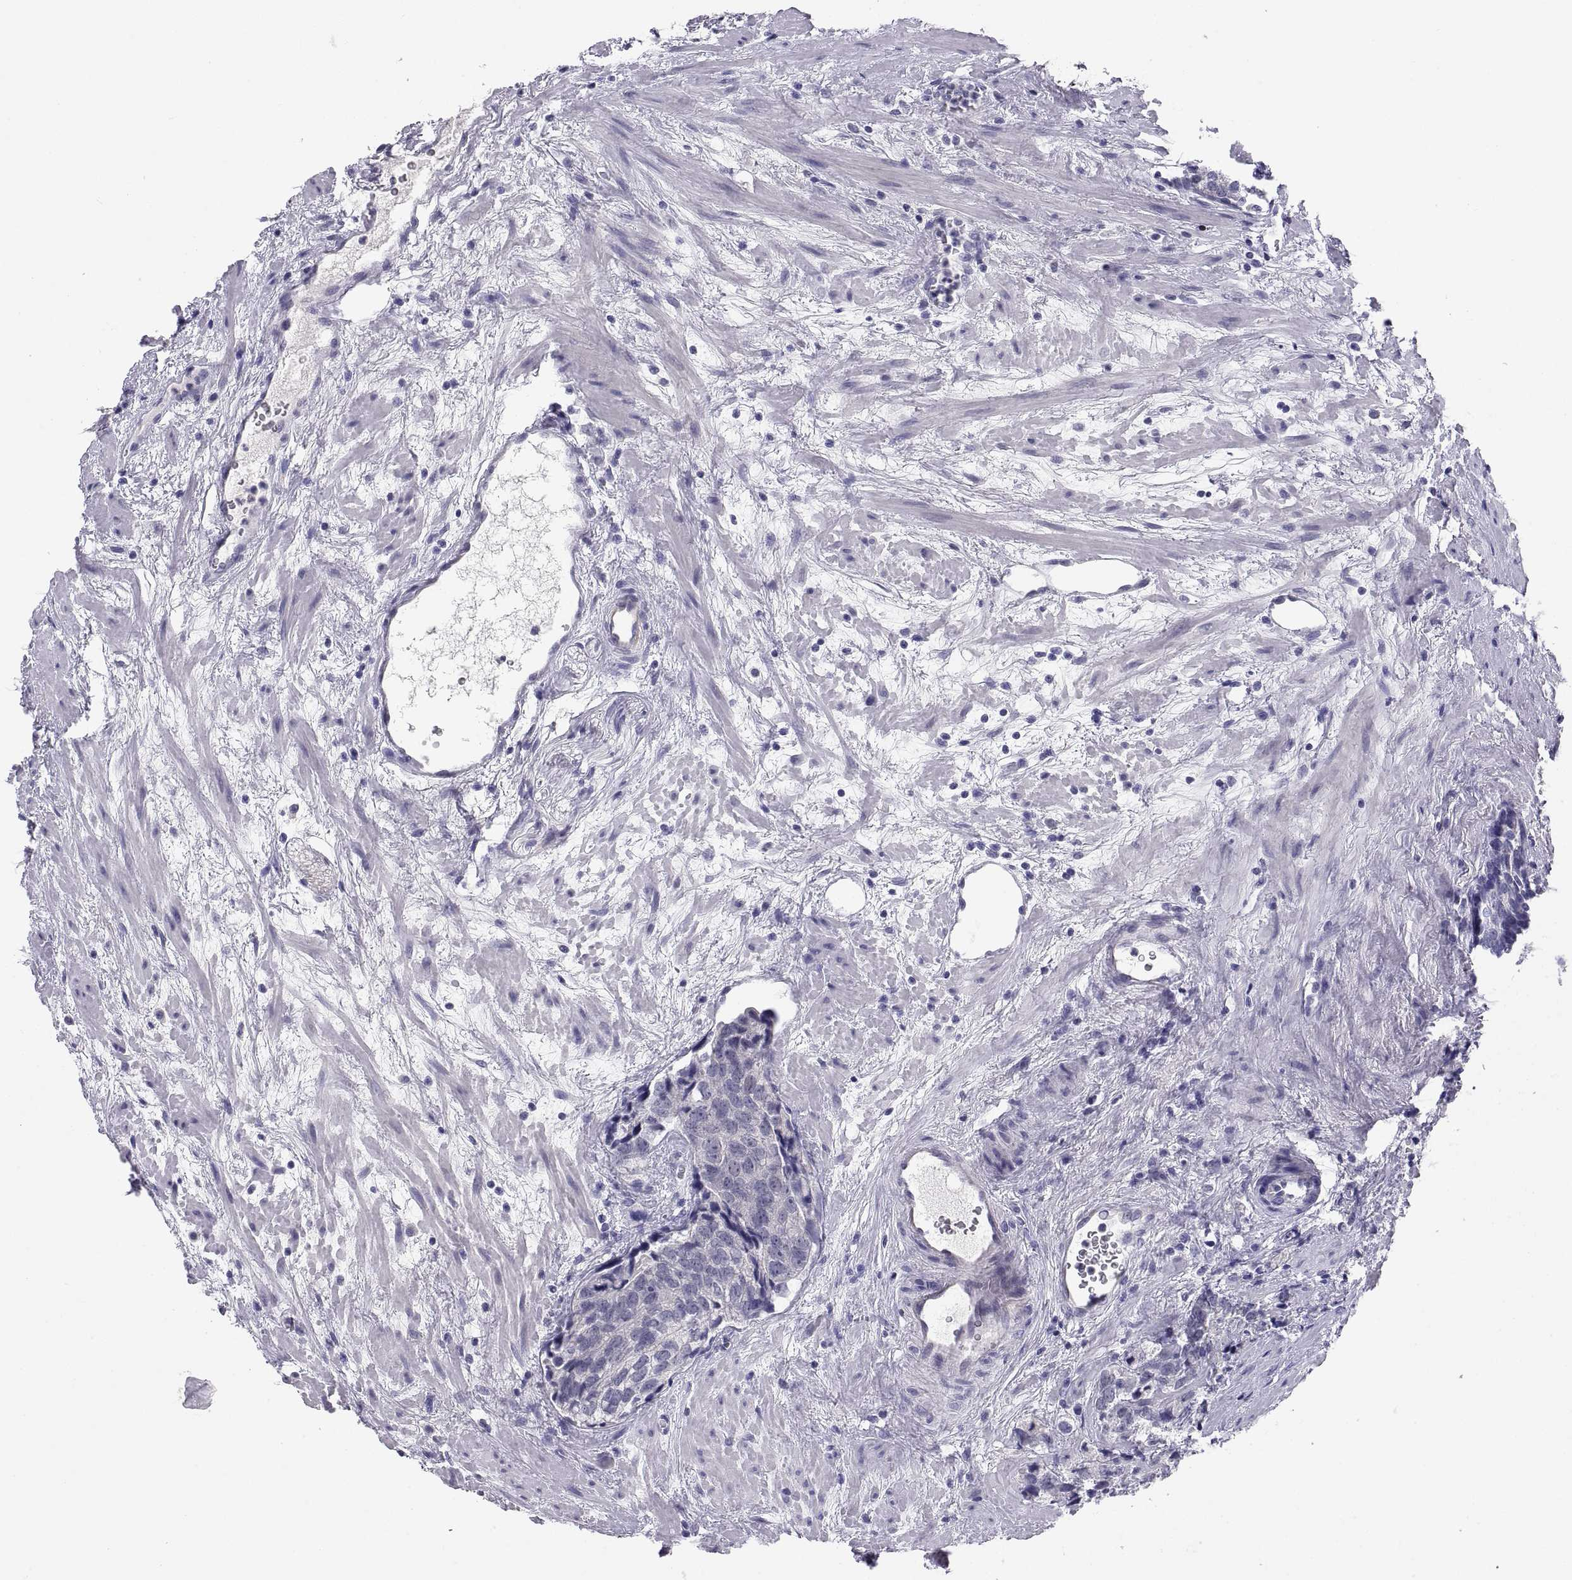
{"staining": {"intensity": "negative", "quantity": "none", "location": "none"}, "tissue": "prostate cancer", "cell_type": "Tumor cells", "image_type": "cancer", "snomed": [{"axis": "morphology", "description": "Adenocarcinoma, NOS"}, {"axis": "topography", "description": "Prostate and seminal vesicle, NOS"}], "caption": "DAB (3,3'-diaminobenzidine) immunohistochemical staining of adenocarcinoma (prostate) reveals no significant positivity in tumor cells.", "gene": "TEX13A", "patient": {"sex": "male", "age": 63}}